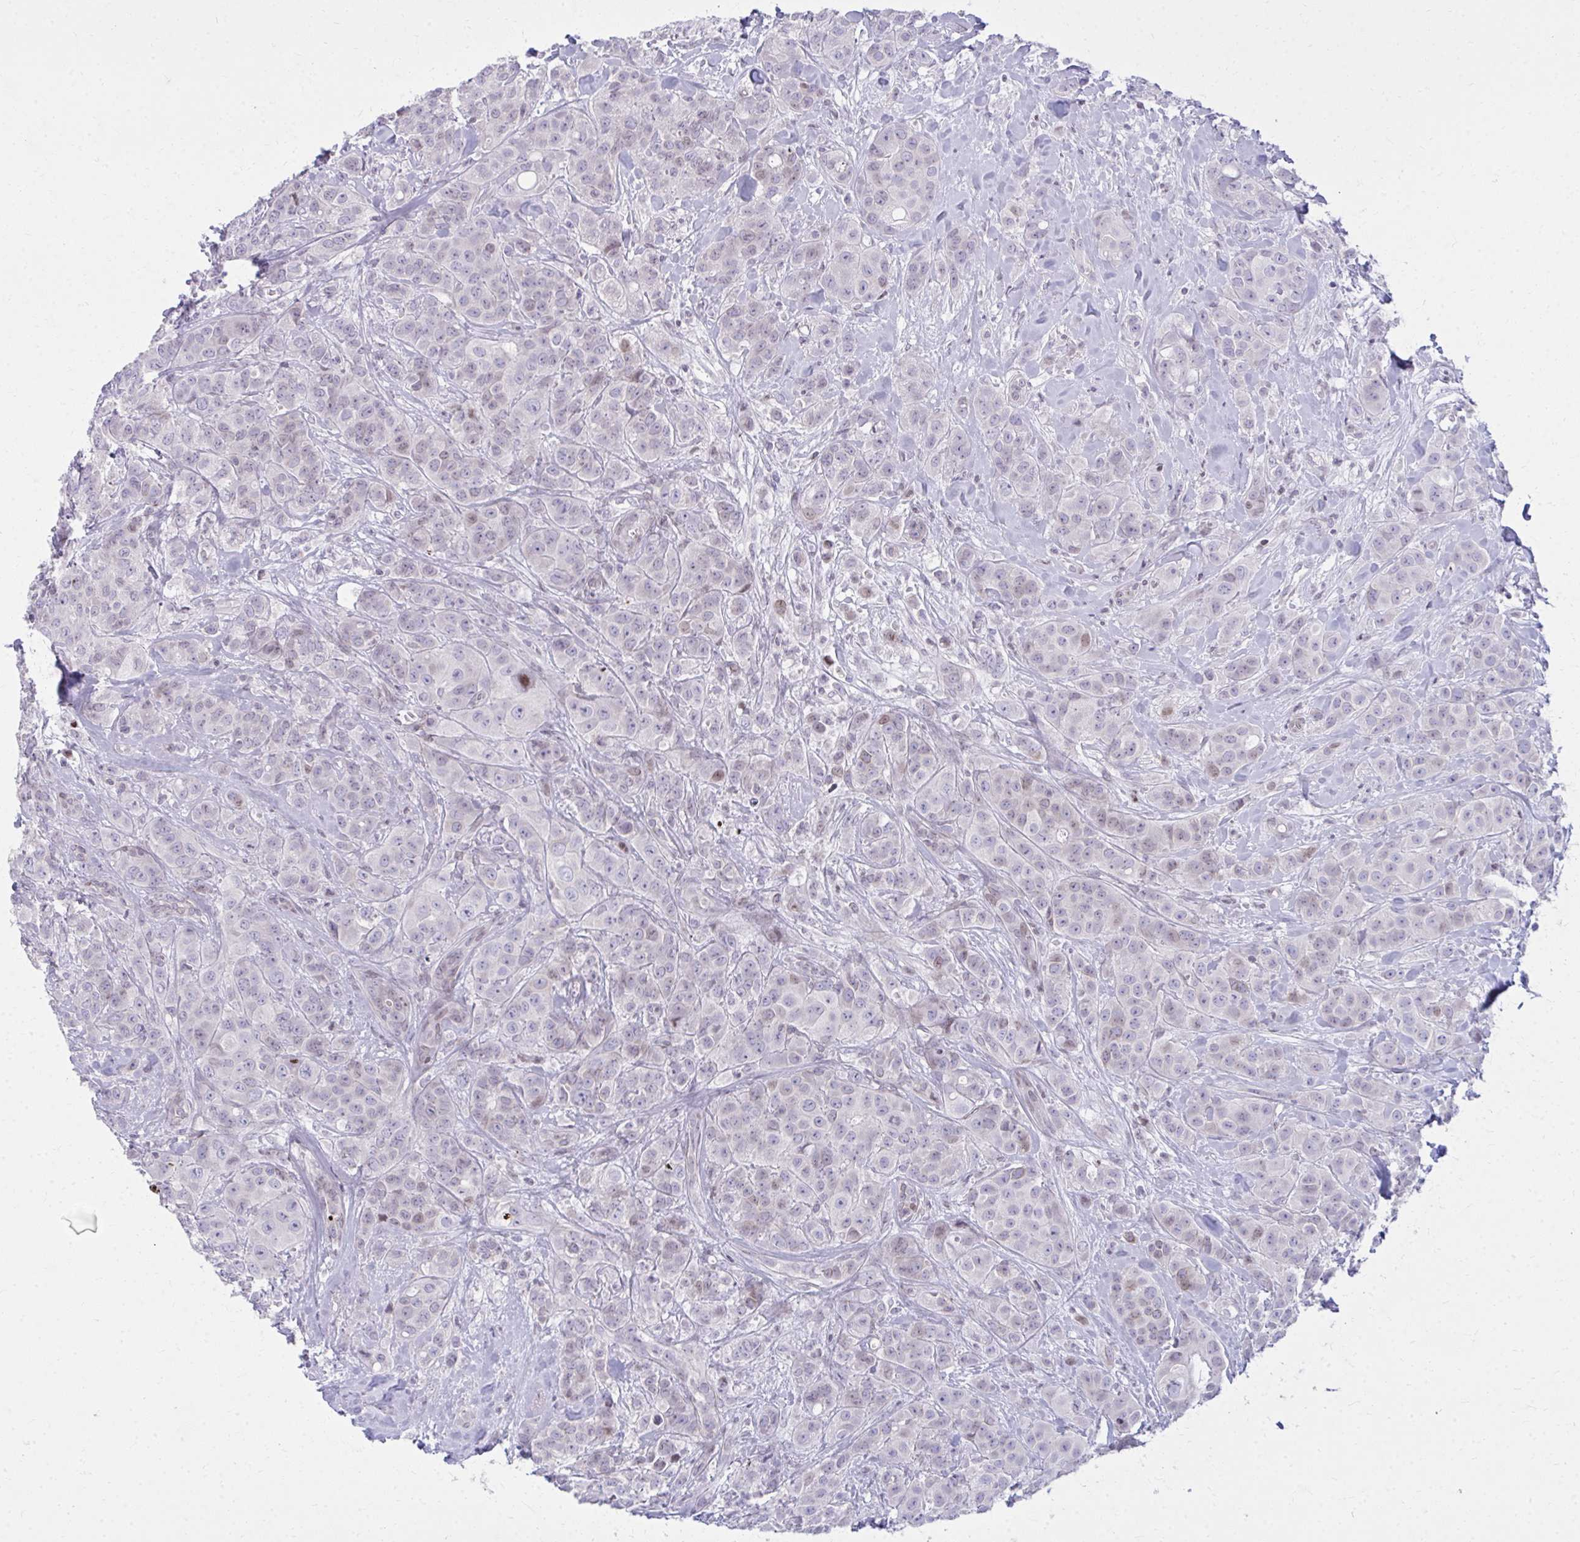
{"staining": {"intensity": "weak", "quantity": "<25%", "location": "nuclear"}, "tissue": "breast cancer", "cell_type": "Tumor cells", "image_type": "cancer", "snomed": [{"axis": "morphology", "description": "Normal tissue, NOS"}, {"axis": "morphology", "description": "Duct carcinoma"}, {"axis": "topography", "description": "Breast"}], "caption": "An immunohistochemistry (IHC) image of breast invasive ductal carcinoma is shown. There is no staining in tumor cells of breast invasive ductal carcinoma.", "gene": "AP5M1", "patient": {"sex": "female", "age": 43}}